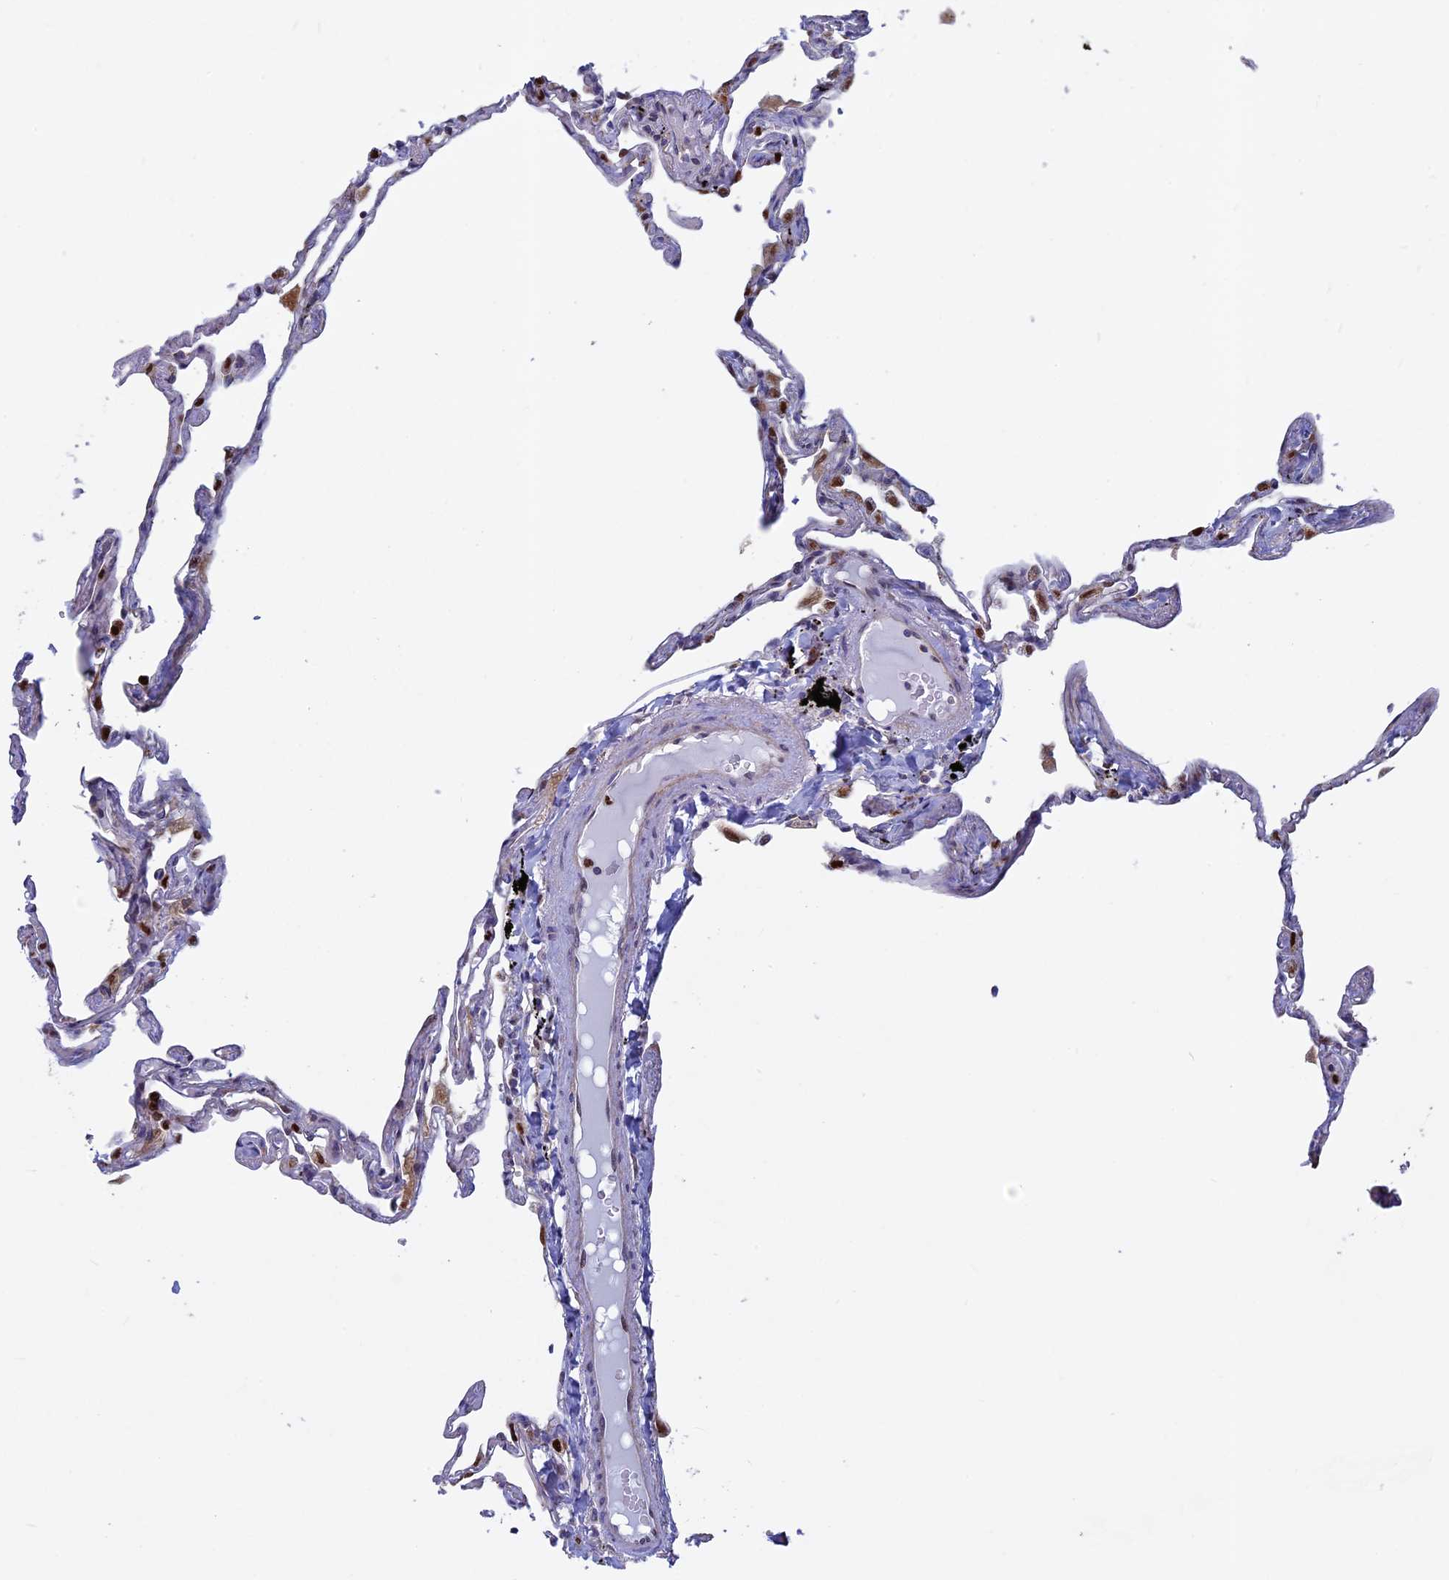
{"staining": {"intensity": "negative", "quantity": "none", "location": "none"}, "tissue": "lung", "cell_type": "Alveolar cells", "image_type": "normal", "snomed": [{"axis": "morphology", "description": "Normal tissue, NOS"}, {"axis": "topography", "description": "Lung"}], "caption": "High power microscopy micrograph of an IHC histopathology image of benign lung, revealing no significant expression in alveolar cells. (Stains: DAB IHC with hematoxylin counter stain, Microscopy: brightfield microscopy at high magnification).", "gene": "ACSS1", "patient": {"sex": "female", "age": 67}}